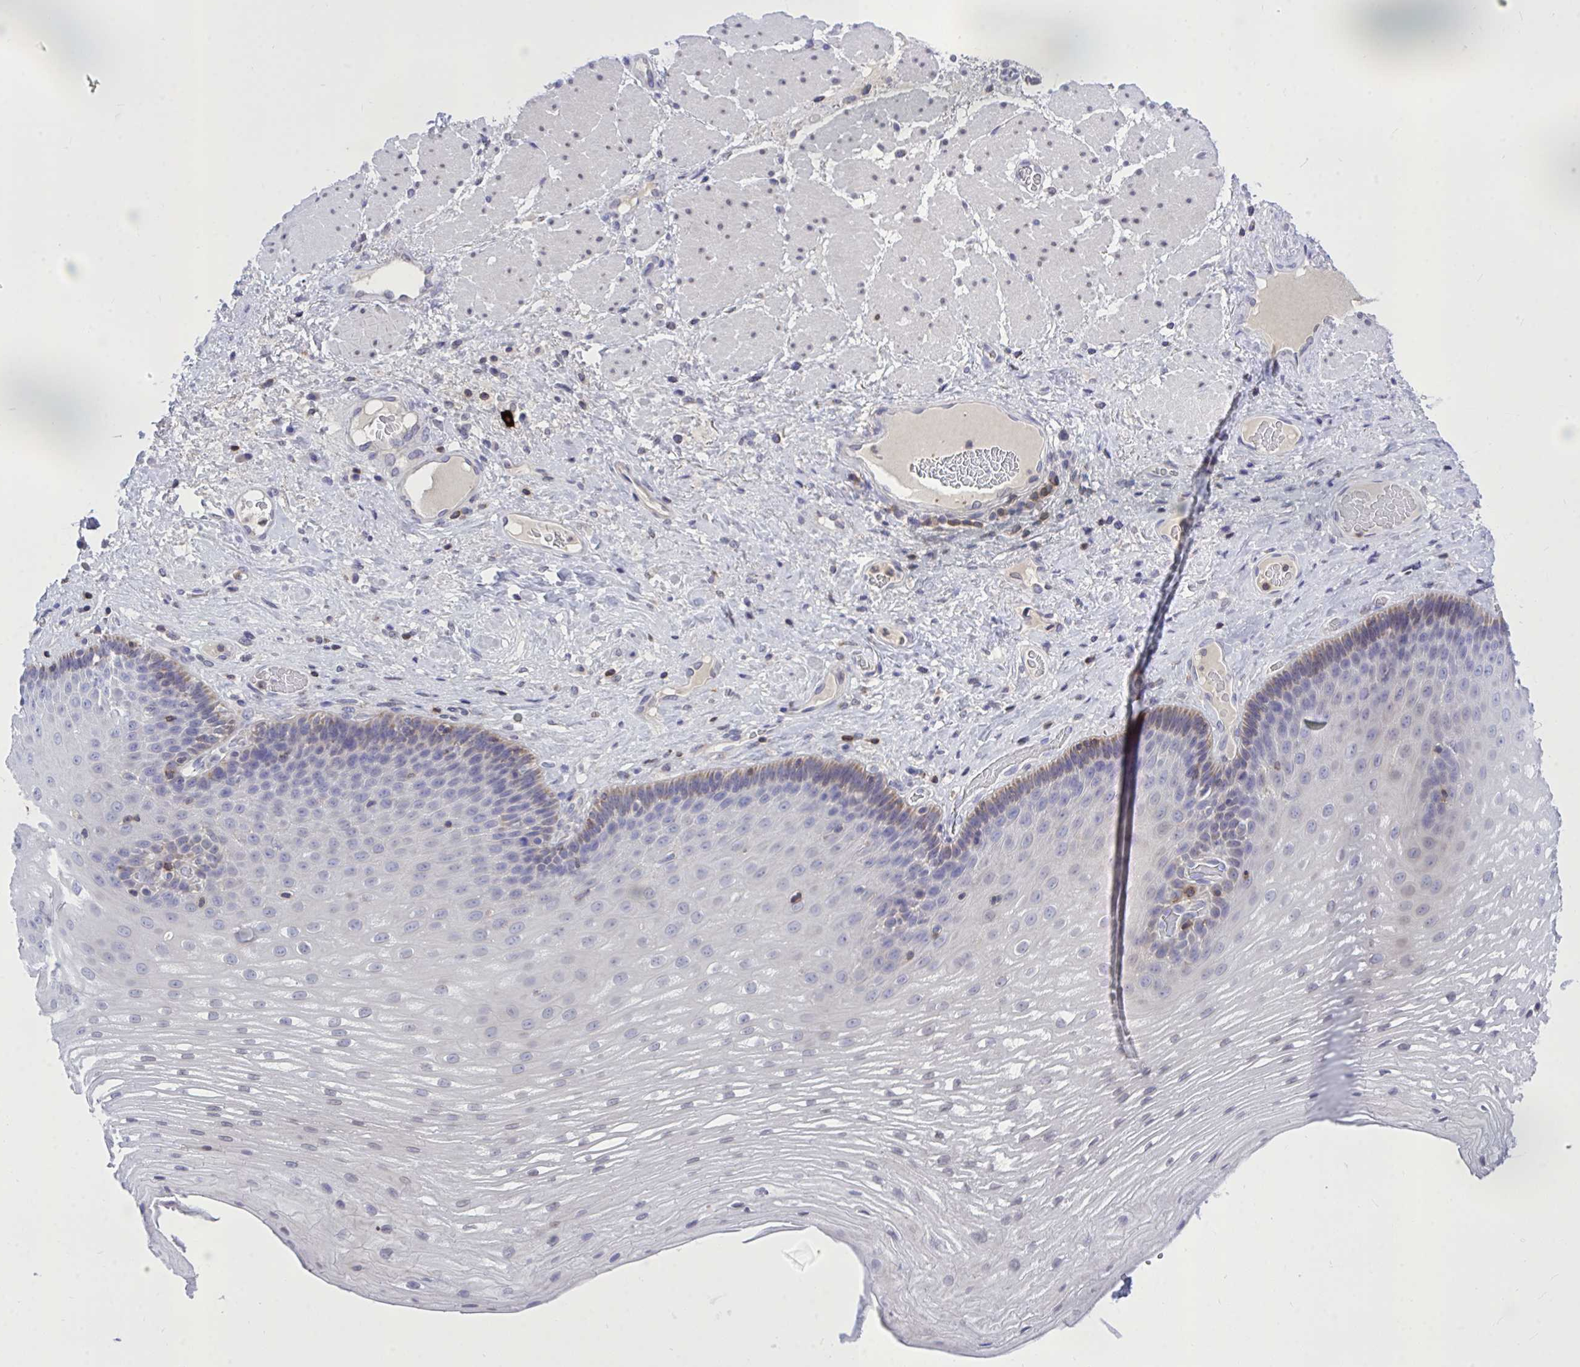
{"staining": {"intensity": "moderate", "quantity": "<25%", "location": "cytoplasmic/membranous"}, "tissue": "esophagus", "cell_type": "Squamous epithelial cells", "image_type": "normal", "snomed": [{"axis": "morphology", "description": "Normal tissue, NOS"}, {"axis": "topography", "description": "Esophagus"}], "caption": "Squamous epithelial cells exhibit moderate cytoplasmic/membranous expression in about <25% of cells in normal esophagus. The staining is performed using DAB brown chromogen to label protein expression. The nuclei are counter-stained blue using hematoxylin.", "gene": "CXCL8", "patient": {"sex": "male", "age": 62}}